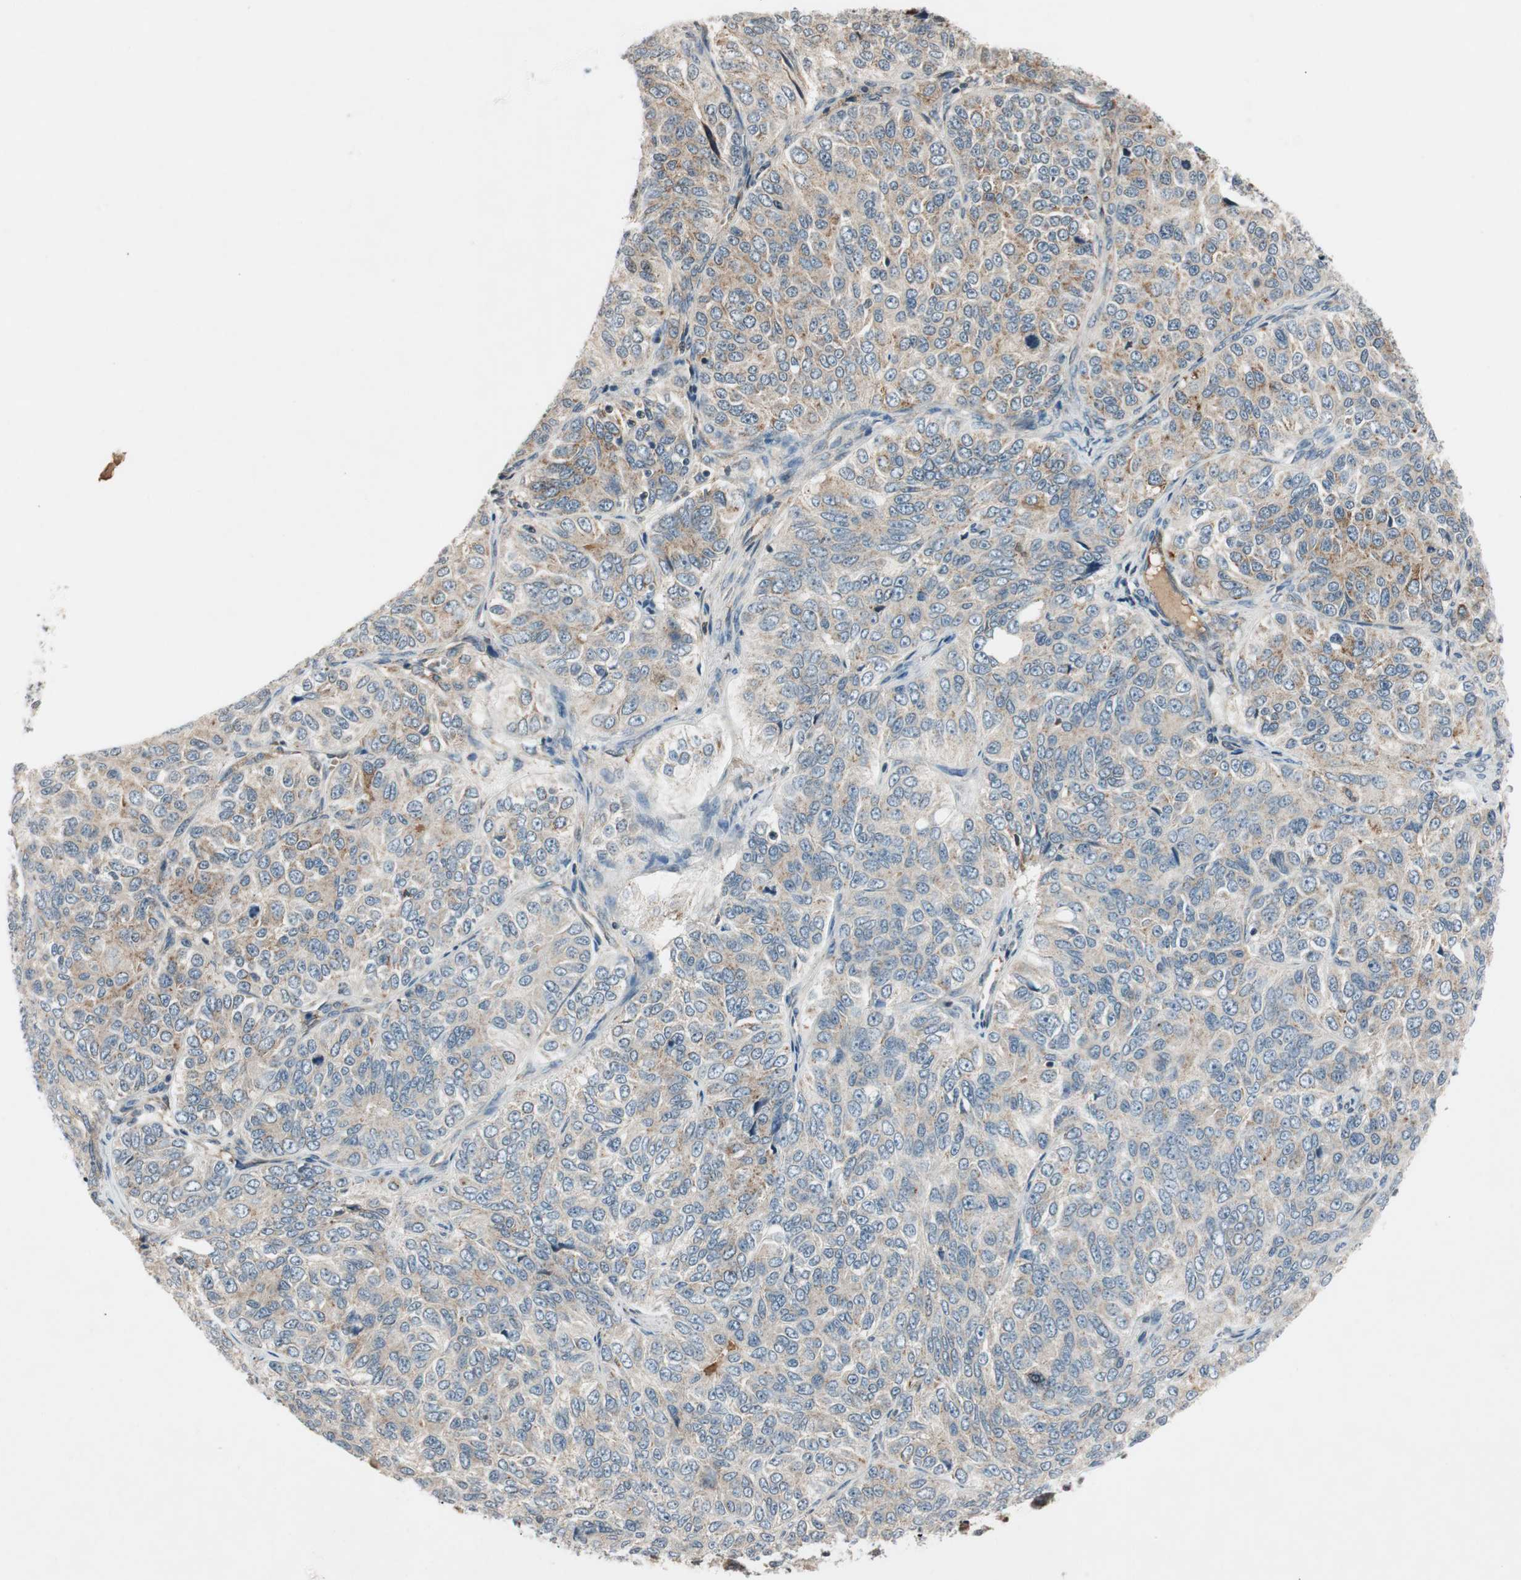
{"staining": {"intensity": "moderate", "quantity": "25%-75%", "location": "cytoplasmic/membranous"}, "tissue": "ovarian cancer", "cell_type": "Tumor cells", "image_type": "cancer", "snomed": [{"axis": "morphology", "description": "Carcinoma, endometroid"}, {"axis": "topography", "description": "Ovary"}], "caption": "Tumor cells show medium levels of moderate cytoplasmic/membranous positivity in about 25%-75% of cells in endometroid carcinoma (ovarian).", "gene": "GCLM", "patient": {"sex": "female", "age": 51}}